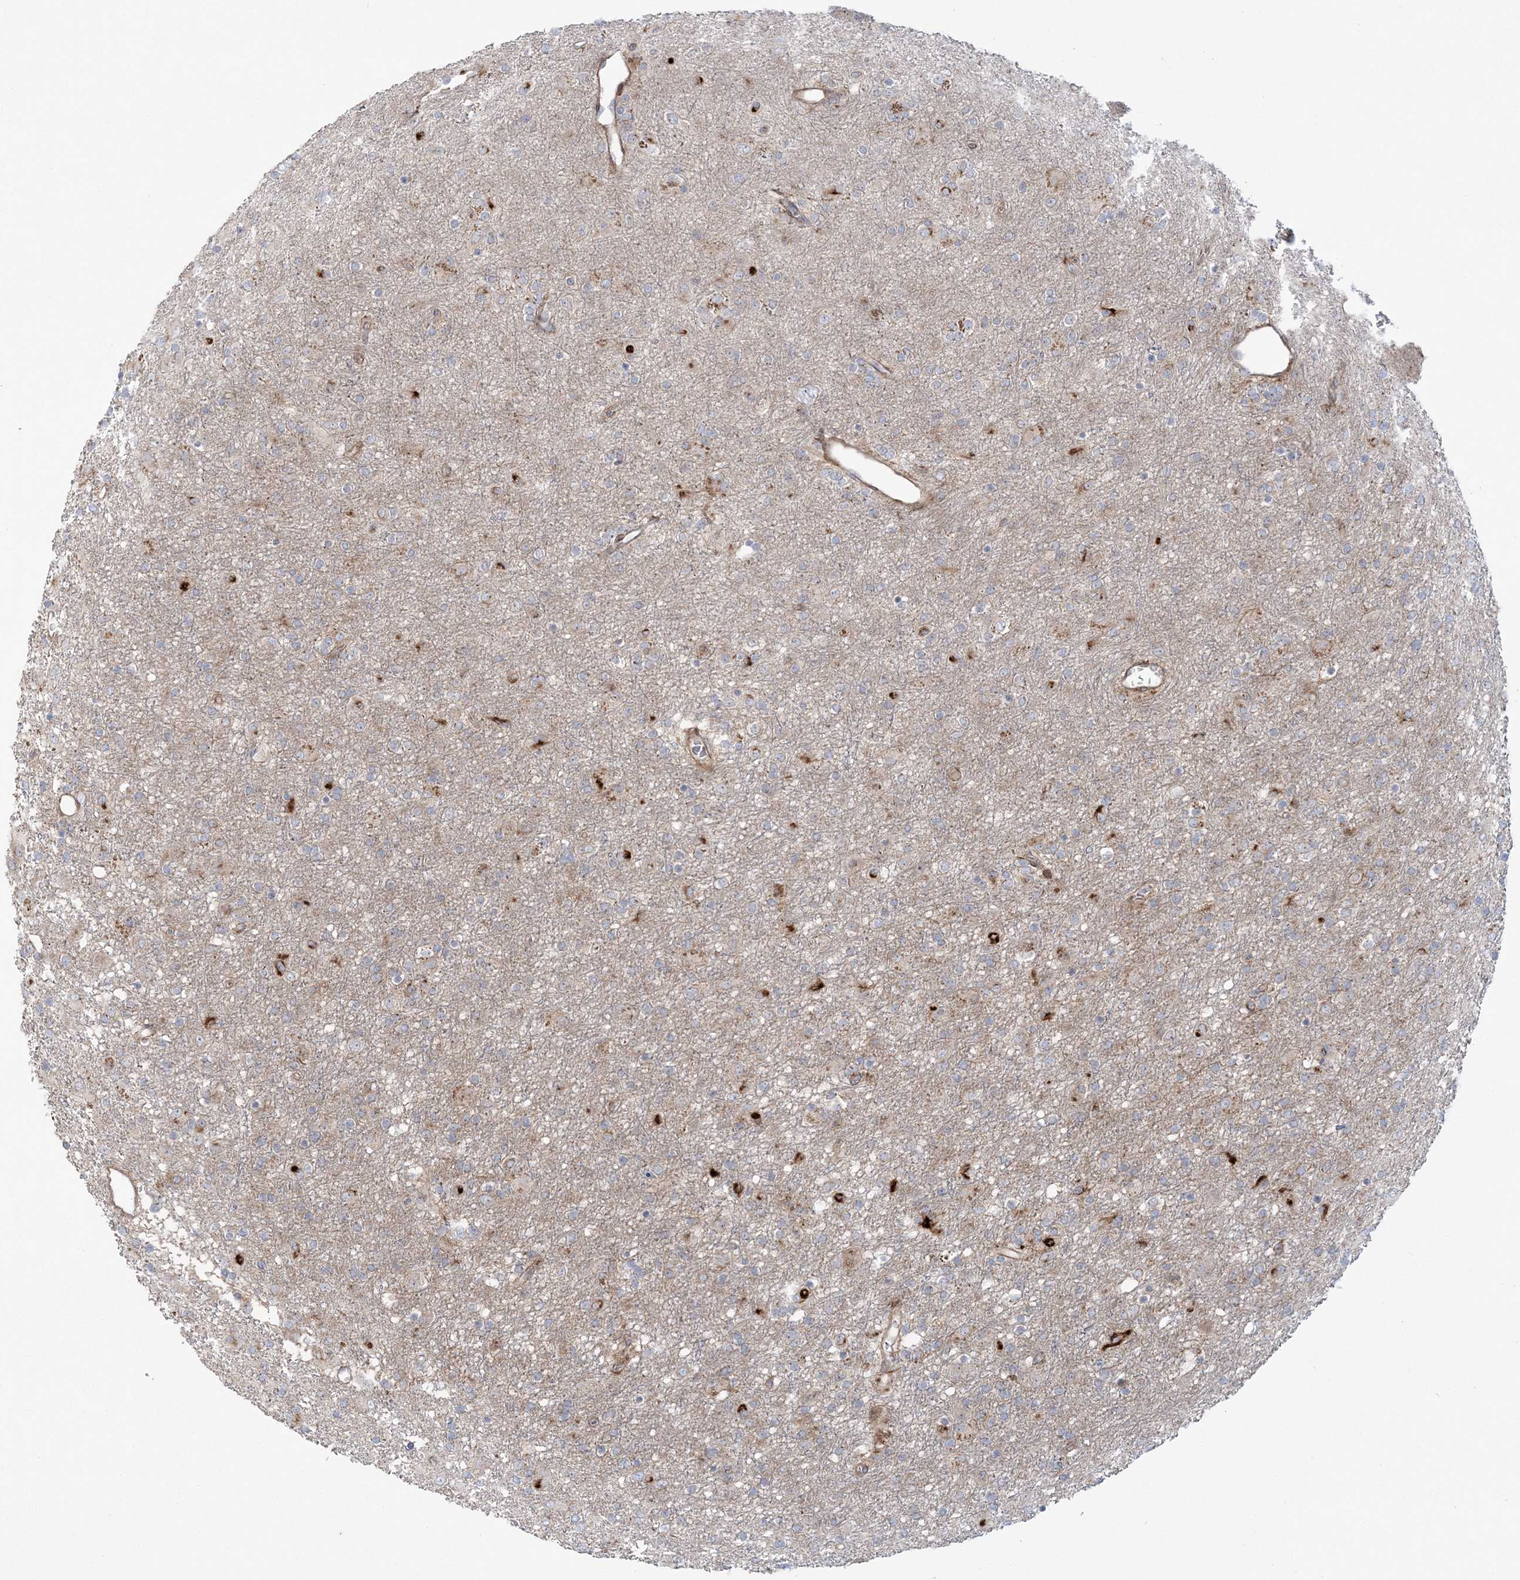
{"staining": {"intensity": "weak", "quantity": "25%-75%", "location": "cytoplasmic/membranous"}, "tissue": "glioma", "cell_type": "Tumor cells", "image_type": "cancer", "snomed": [{"axis": "morphology", "description": "Glioma, malignant, Low grade"}, {"axis": "topography", "description": "Brain"}], "caption": "Glioma stained with a protein marker shows weak staining in tumor cells.", "gene": "NUDT9", "patient": {"sex": "male", "age": 65}}